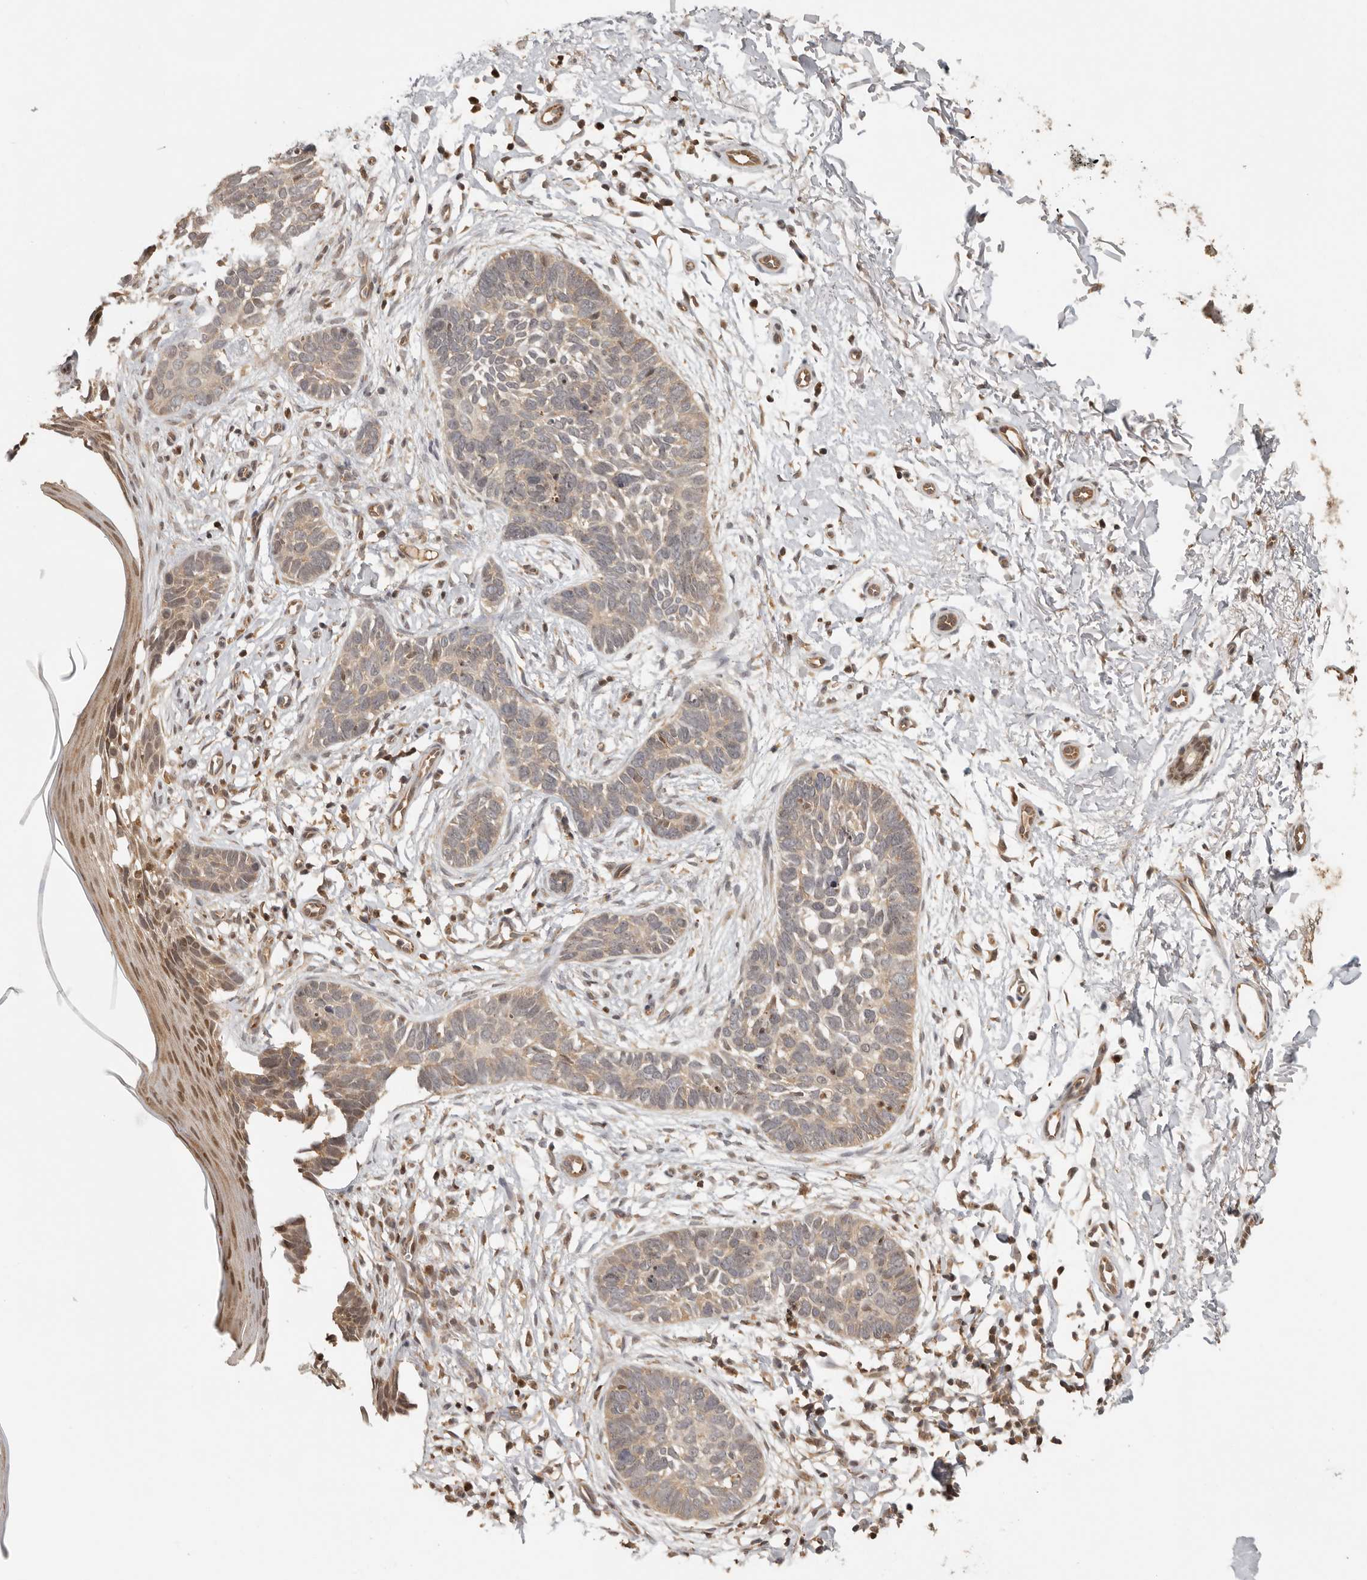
{"staining": {"intensity": "weak", "quantity": "25%-75%", "location": "cytoplasmic/membranous"}, "tissue": "skin cancer", "cell_type": "Tumor cells", "image_type": "cancer", "snomed": [{"axis": "morphology", "description": "Normal tissue, NOS"}, {"axis": "morphology", "description": "Basal cell carcinoma"}, {"axis": "topography", "description": "Skin"}], "caption": "A brown stain shows weak cytoplasmic/membranous staining of a protein in skin cancer tumor cells.", "gene": "PSMA5", "patient": {"sex": "male", "age": 77}}